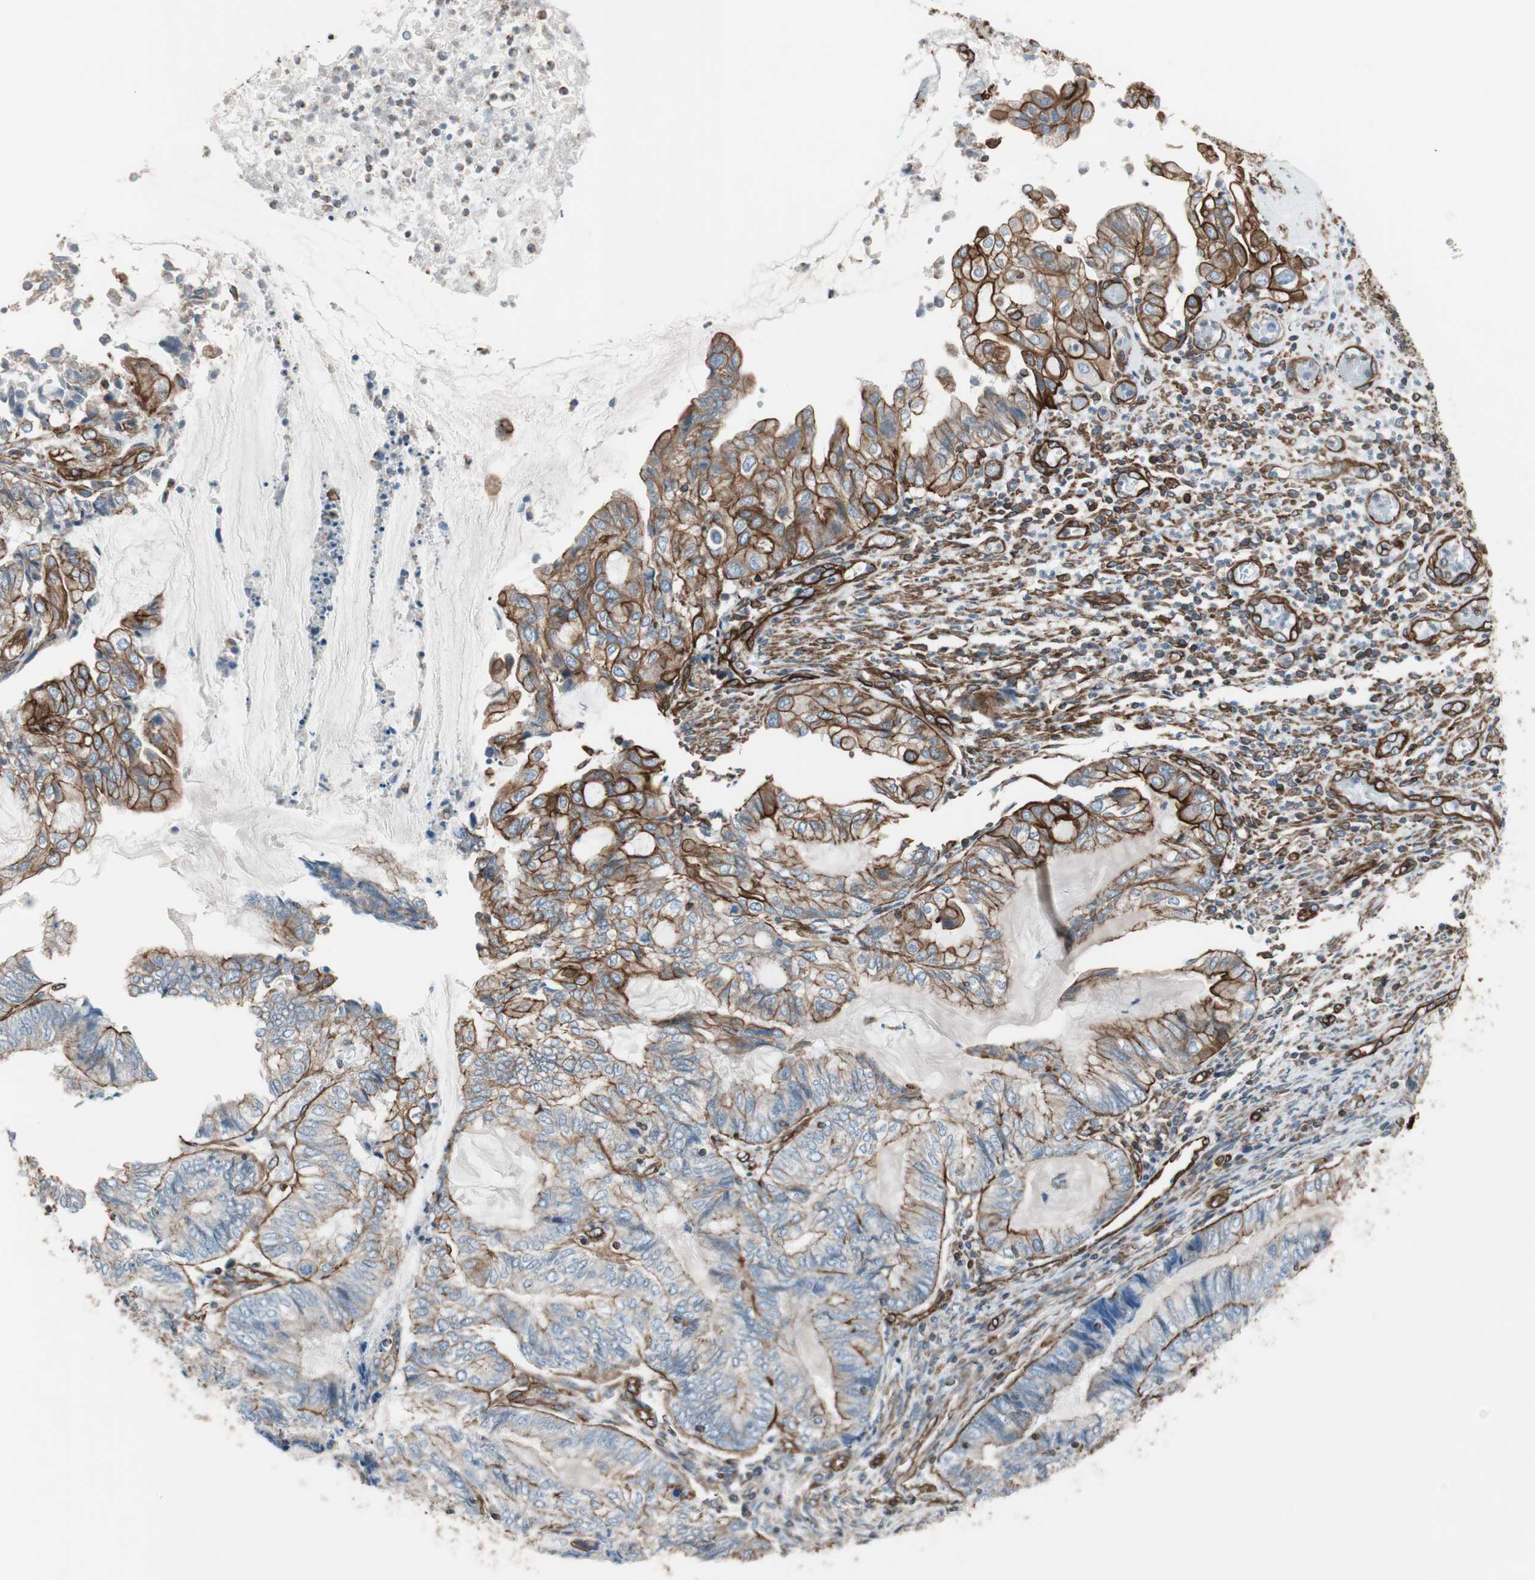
{"staining": {"intensity": "strong", "quantity": "<25%", "location": "cytoplasmic/membranous"}, "tissue": "endometrial cancer", "cell_type": "Tumor cells", "image_type": "cancer", "snomed": [{"axis": "morphology", "description": "Adenocarcinoma, NOS"}, {"axis": "topography", "description": "Uterus"}, {"axis": "topography", "description": "Endometrium"}], "caption": "This is a photomicrograph of immunohistochemistry (IHC) staining of endometrial cancer, which shows strong staining in the cytoplasmic/membranous of tumor cells.", "gene": "TCTA", "patient": {"sex": "female", "age": 70}}